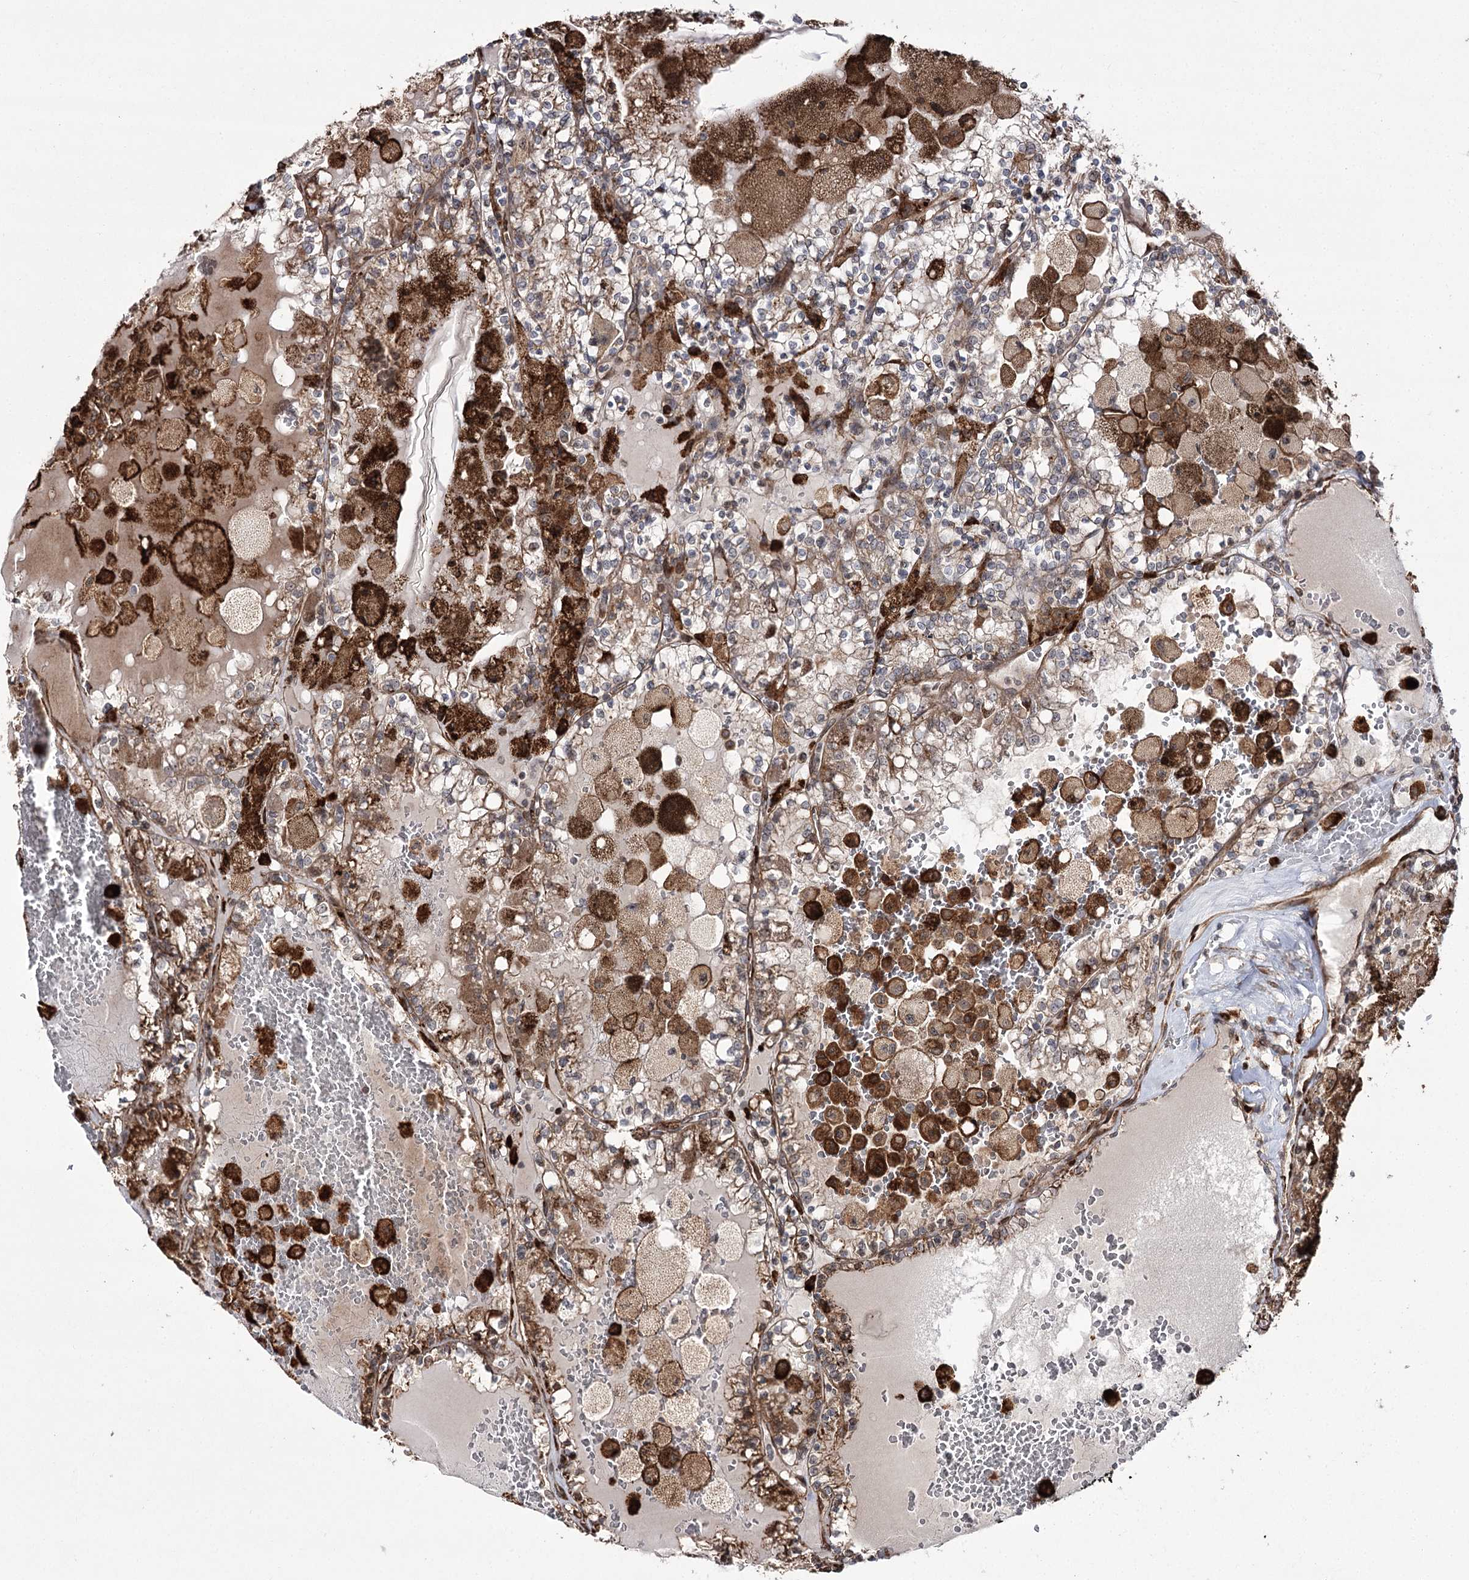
{"staining": {"intensity": "weak", "quantity": "25%-75%", "location": "cytoplasmic/membranous"}, "tissue": "renal cancer", "cell_type": "Tumor cells", "image_type": "cancer", "snomed": [{"axis": "morphology", "description": "Adenocarcinoma, NOS"}, {"axis": "topography", "description": "Kidney"}], "caption": "This is a photomicrograph of IHC staining of adenocarcinoma (renal), which shows weak staining in the cytoplasmic/membranous of tumor cells.", "gene": "FANCL", "patient": {"sex": "female", "age": 56}}